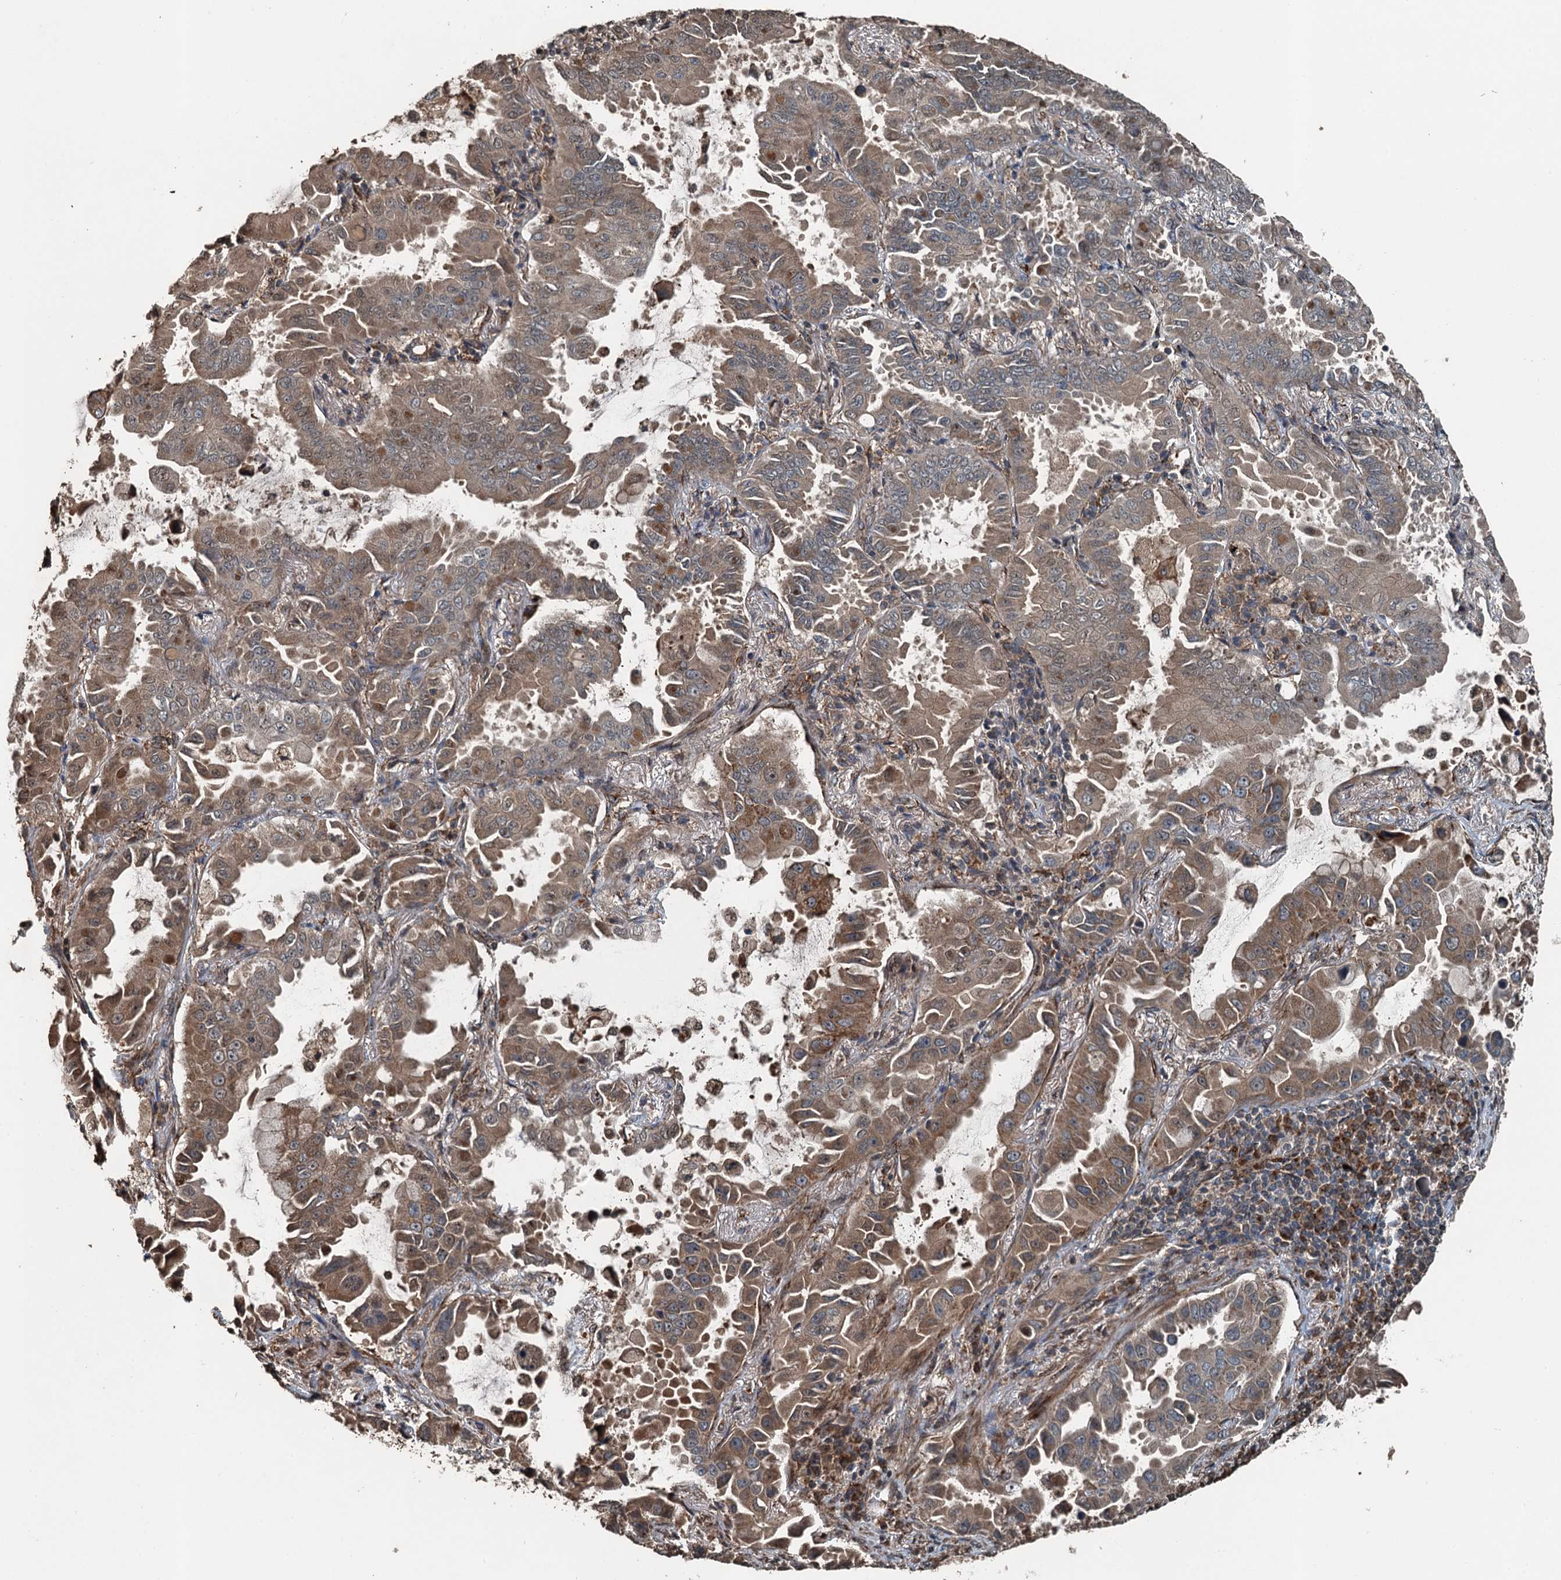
{"staining": {"intensity": "weak", "quantity": "25%-75%", "location": "cytoplasmic/membranous"}, "tissue": "lung cancer", "cell_type": "Tumor cells", "image_type": "cancer", "snomed": [{"axis": "morphology", "description": "Adenocarcinoma, NOS"}, {"axis": "topography", "description": "Lung"}], "caption": "Immunohistochemistry (IHC) (DAB (3,3'-diaminobenzidine)) staining of lung cancer reveals weak cytoplasmic/membranous protein positivity in approximately 25%-75% of tumor cells.", "gene": "TCTN1", "patient": {"sex": "male", "age": 64}}